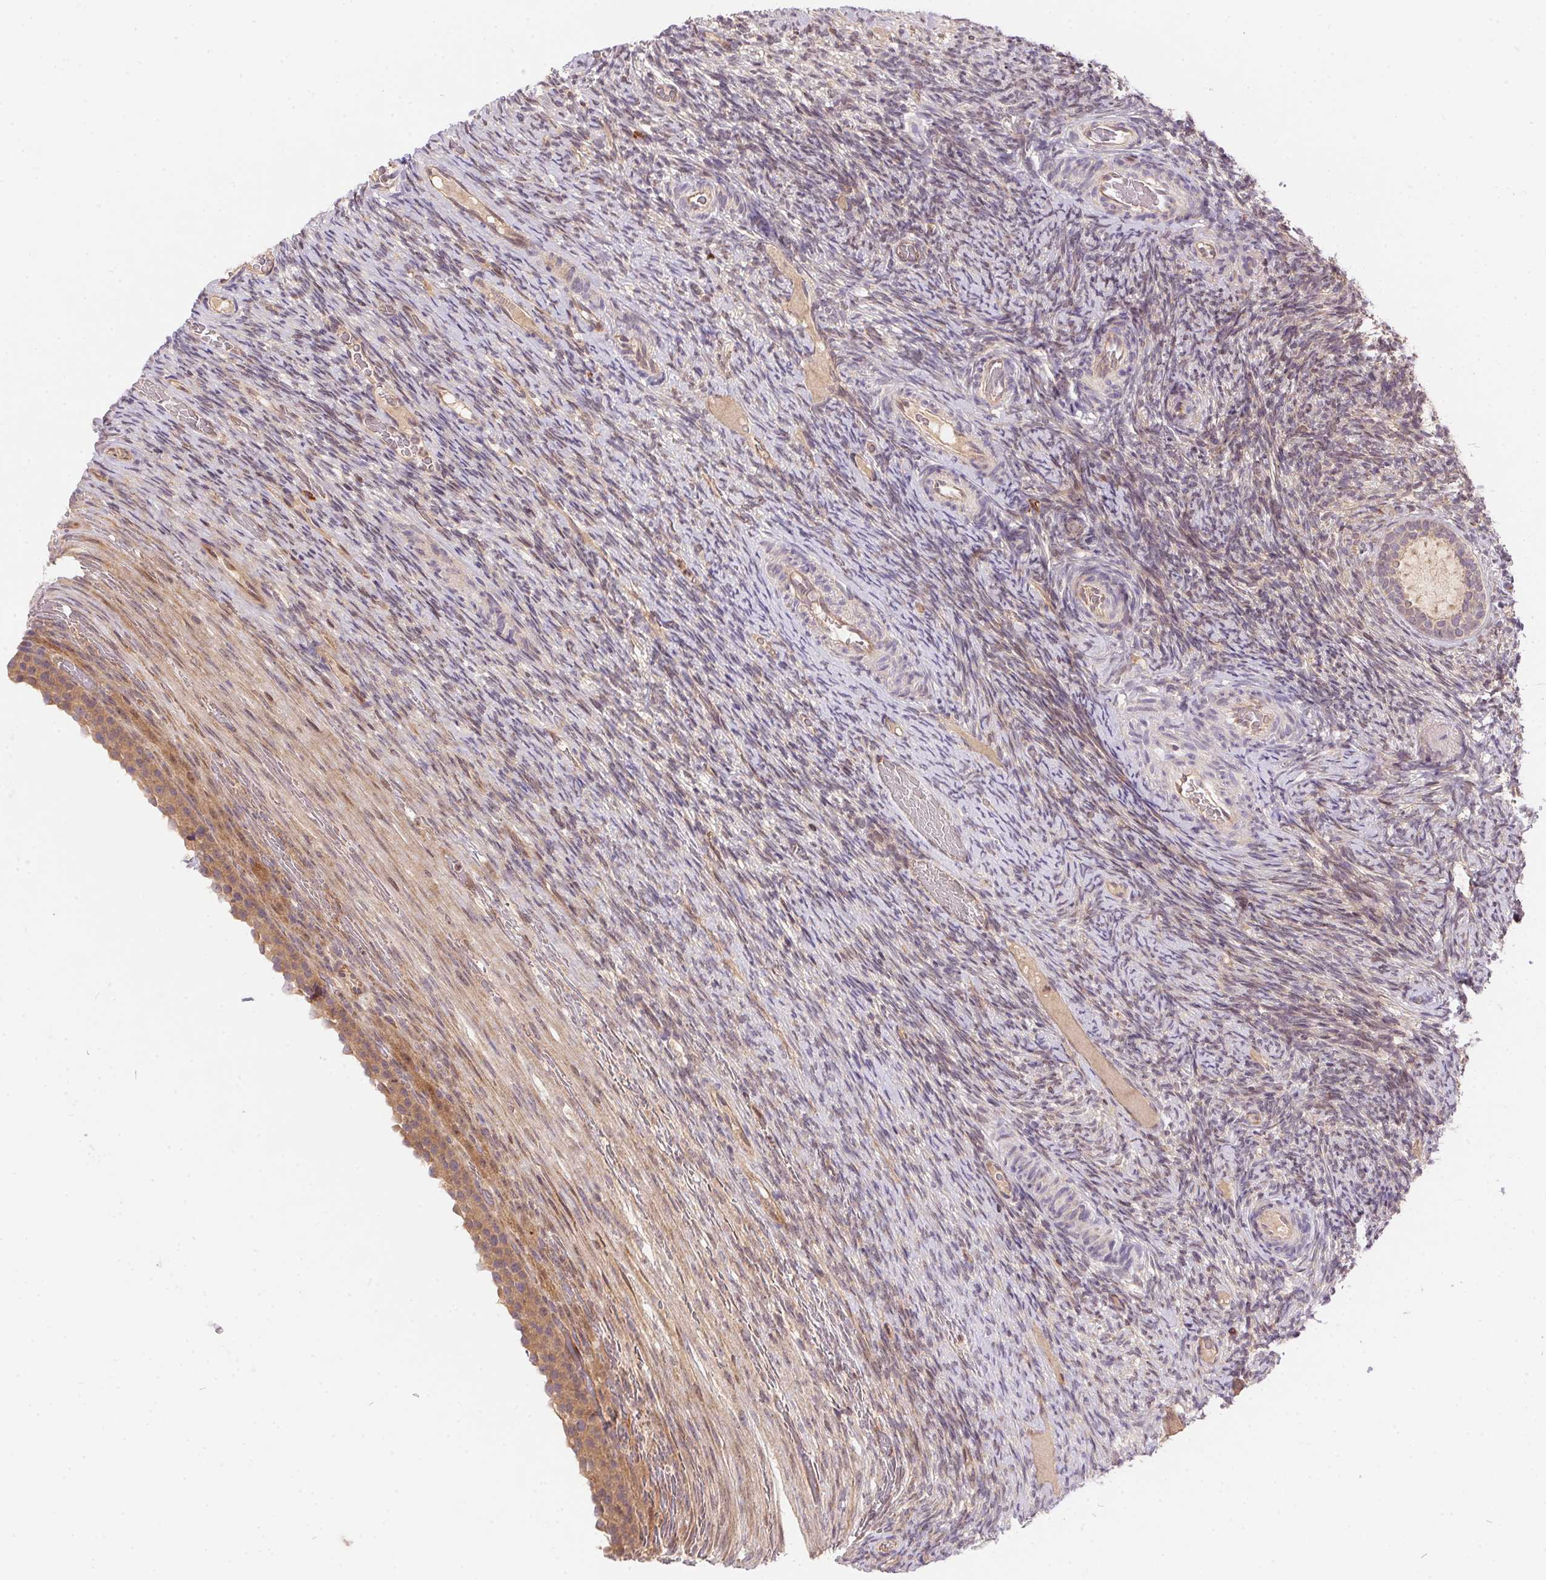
{"staining": {"intensity": "weak", "quantity": "25%-75%", "location": "cytoplasmic/membranous"}, "tissue": "ovary", "cell_type": "Follicle cells", "image_type": "normal", "snomed": [{"axis": "morphology", "description": "Normal tissue, NOS"}, {"axis": "topography", "description": "Ovary"}], "caption": "Protein staining of unremarkable ovary reveals weak cytoplasmic/membranous staining in about 25%-75% of follicle cells. (IHC, brightfield microscopy, high magnification).", "gene": "NUDT16", "patient": {"sex": "female", "age": 34}}